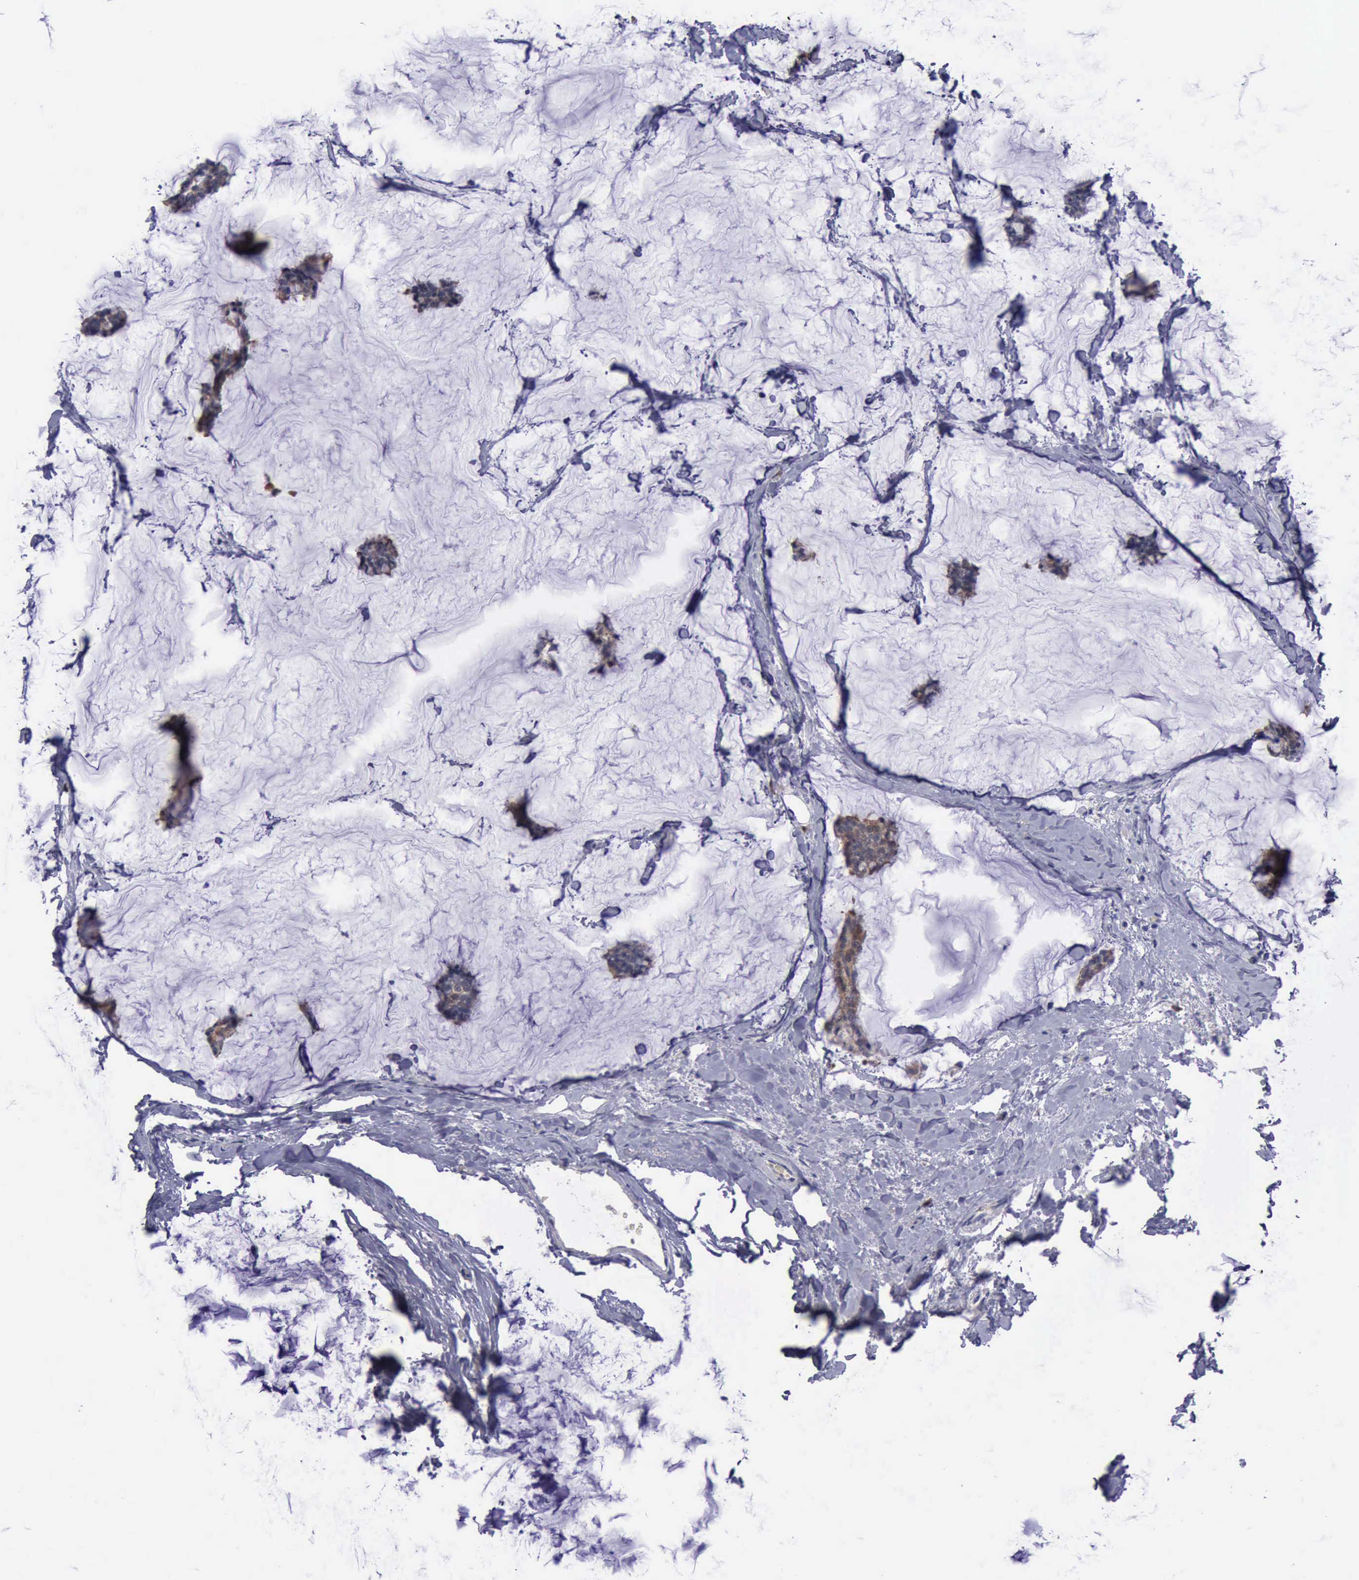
{"staining": {"intensity": "moderate", "quantity": ">75%", "location": "cytoplasmic/membranous"}, "tissue": "breast cancer", "cell_type": "Tumor cells", "image_type": "cancer", "snomed": [{"axis": "morphology", "description": "Duct carcinoma"}, {"axis": "topography", "description": "Breast"}], "caption": "Human breast cancer stained for a protein (brown) displays moderate cytoplasmic/membranous positive expression in approximately >75% of tumor cells.", "gene": "CEP128", "patient": {"sex": "female", "age": 93}}